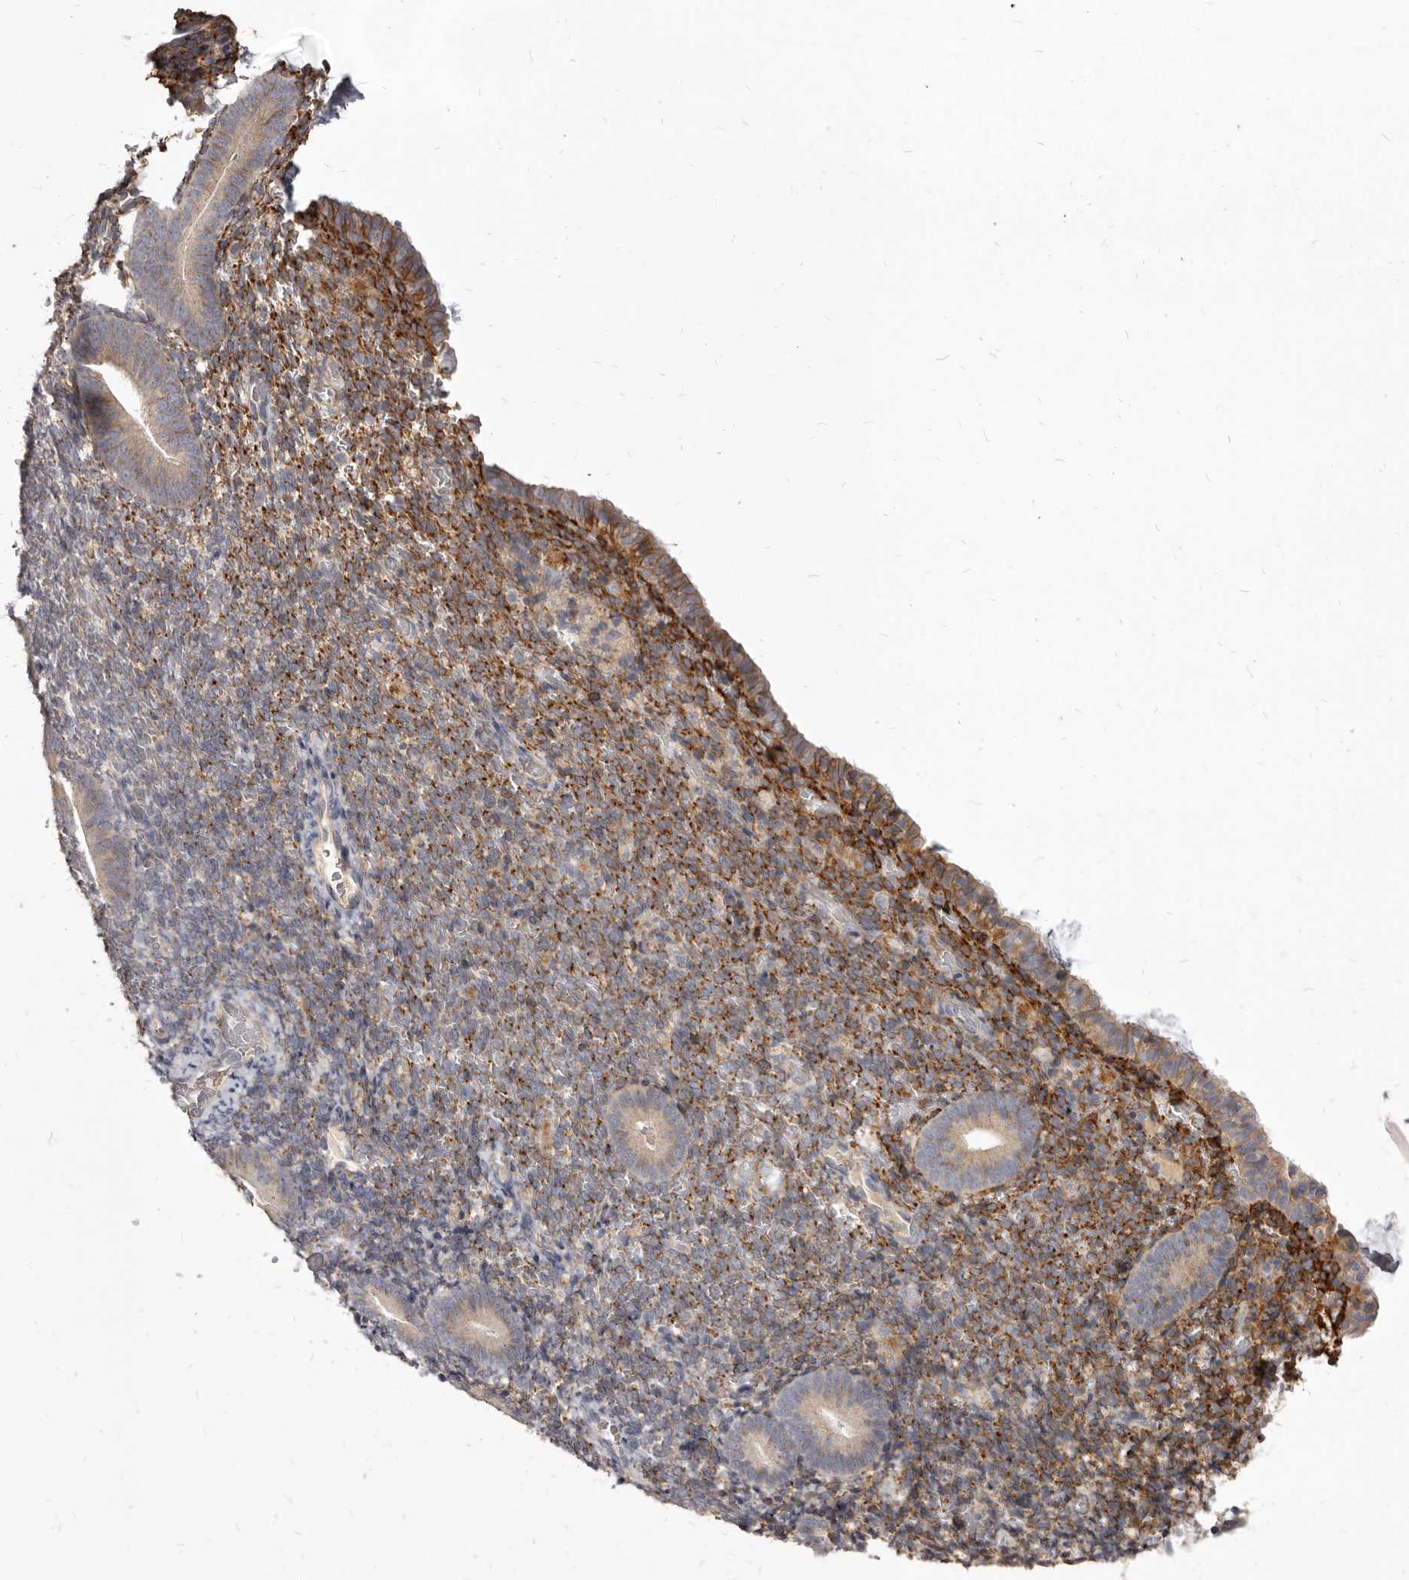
{"staining": {"intensity": "moderate", "quantity": "25%-75%", "location": "cytoplasmic/membranous"}, "tissue": "endometrium", "cell_type": "Cells in endometrial stroma", "image_type": "normal", "snomed": [{"axis": "morphology", "description": "Normal tissue, NOS"}, {"axis": "topography", "description": "Endometrium"}], "caption": "Protein expression analysis of benign endometrium exhibits moderate cytoplasmic/membranous expression in about 25%-75% of cells in endometrial stroma. (brown staining indicates protein expression, while blue staining denotes nuclei).", "gene": "FAS", "patient": {"sex": "female", "age": 51}}